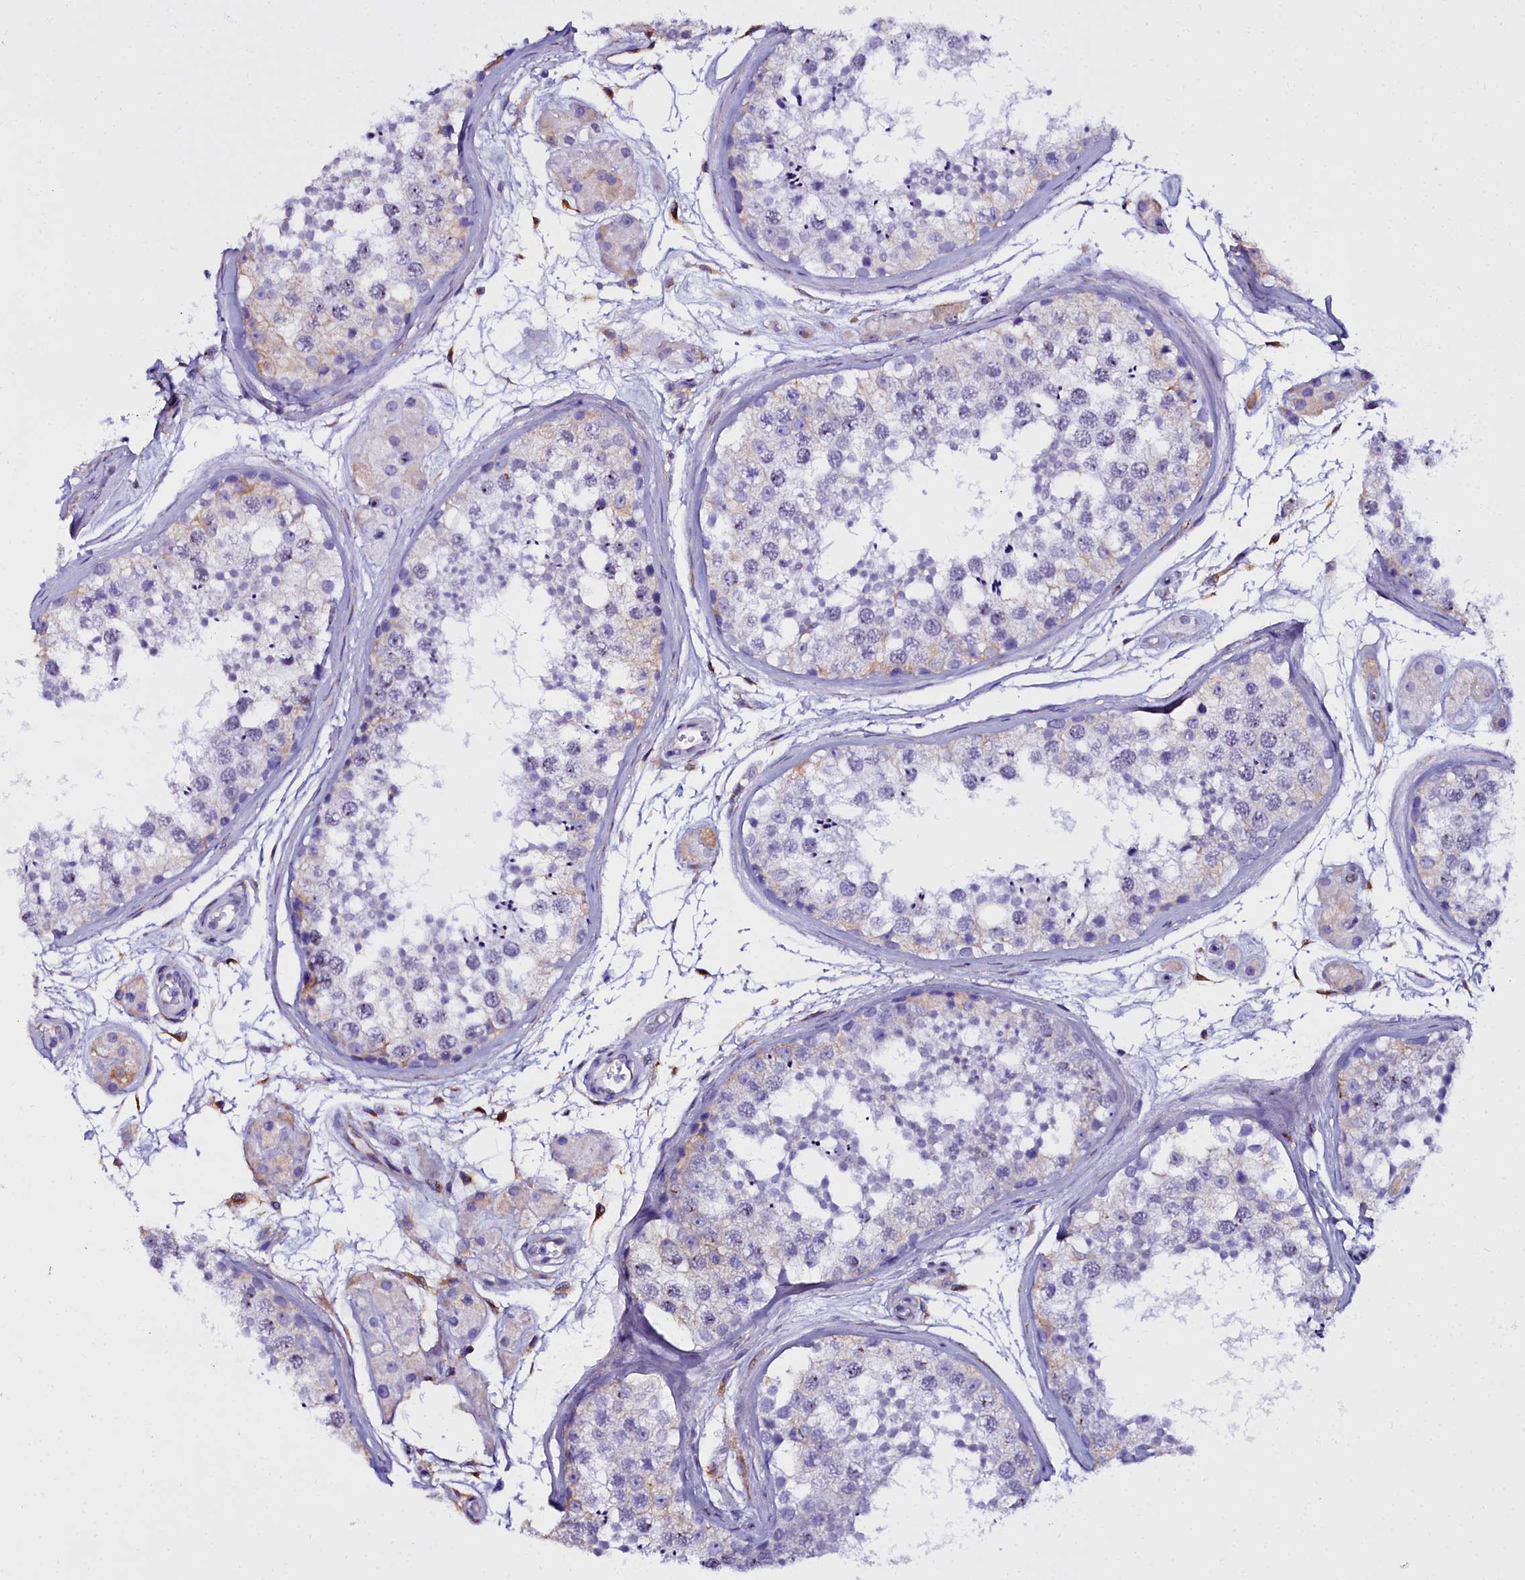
{"staining": {"intensity": "weak", "quantity": "25%-75%", "location": "cytoplasmic/membranous"}, "tissue": "testis", "cell_type": "Cells in seminiferous ducts", "image_type": "normal", "snomed": [{"axis": "morphology", "description": "Normal tissue, NOS"}, {"axis": "topography", "description": "Testis"}], "caption": "DAB (3,3'-diaminobenzidine) immunohistochemical staining of benign testis shows weak cytoplasmic/membranous protein expression in about 25%-75% of cells in seminiferous ducts.", "gene": "TXNDC5", "patient": {"sex": "male", "age": 56}}